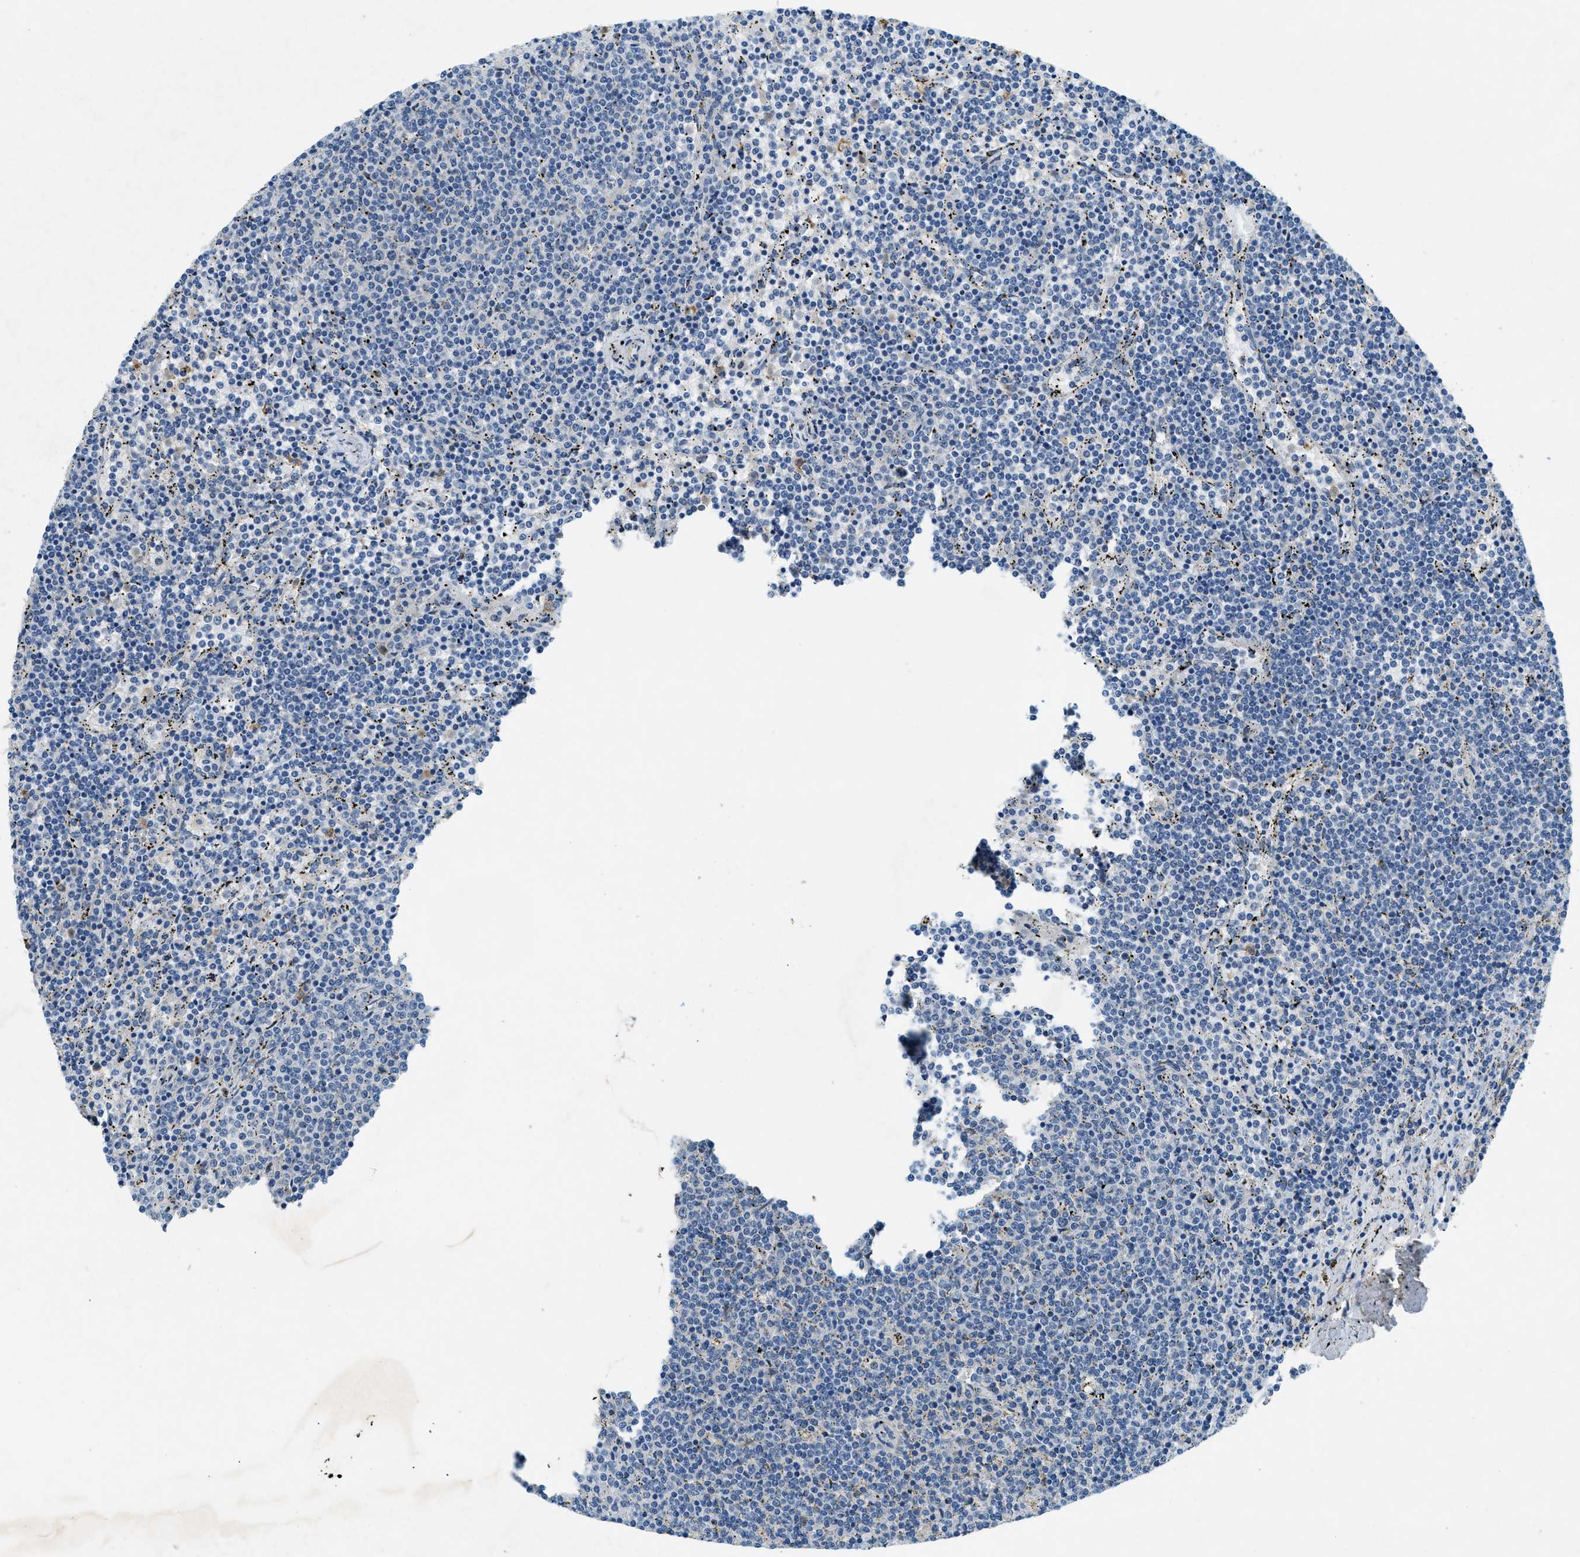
{"staining": {"intensity": "negative", "quantity": "none", "location": "none"}, "tissue": "lymphoma", "cell_type": "Tumor cells", "image_type": "cancer", "snomed": [{"axis": "morphology", "description": "Malignant lymphoma, non-Hodgkin's type, Low grade"}, {"axis": "topography", "description": "Spleen"}], "caption": "High power microscopy micrograph of an IHC photomicrograph of lymphoma, revealing no significant expression in tumor cells.", "gene": "SNX14", "patient": {"sex": "female", "age": 50}}